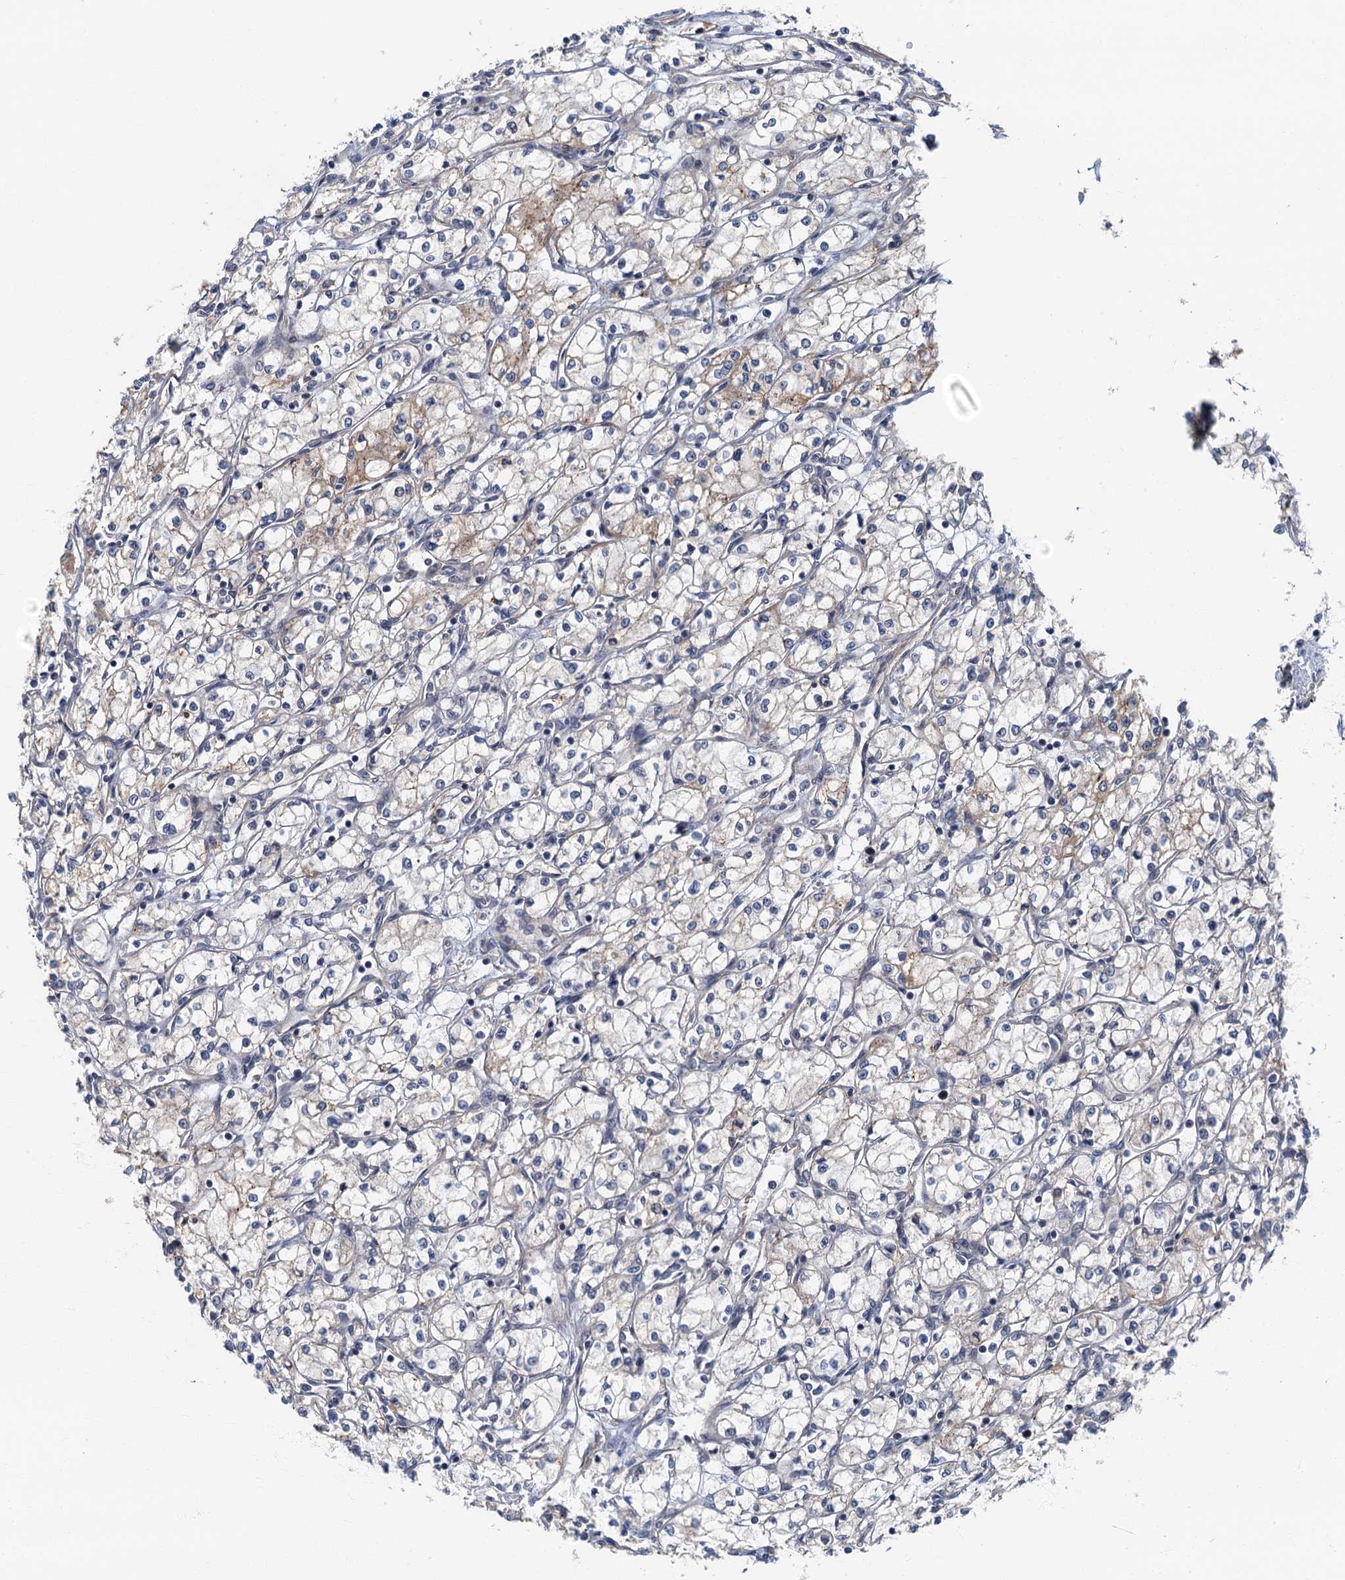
{"staining": {"intensity": "weak", "quantity": "<25%", "location": "cytoplasmic/membranous"}, "tissue": "renal cancer", "cell_type": "Tumor cells", "image_type": "cancer", "snomed": [{"axis": "morphology", "description": "Adenocarcinoma, NOS"}, {"axis": "topography", "description": "Kidney"}], "caption": "The photomicrograph demonstrates no significant positivity in tumor cells of adenocarcinoma (renal).", "gene": "CKAP2L", "patient": {"sex": "male", "age": 59}}